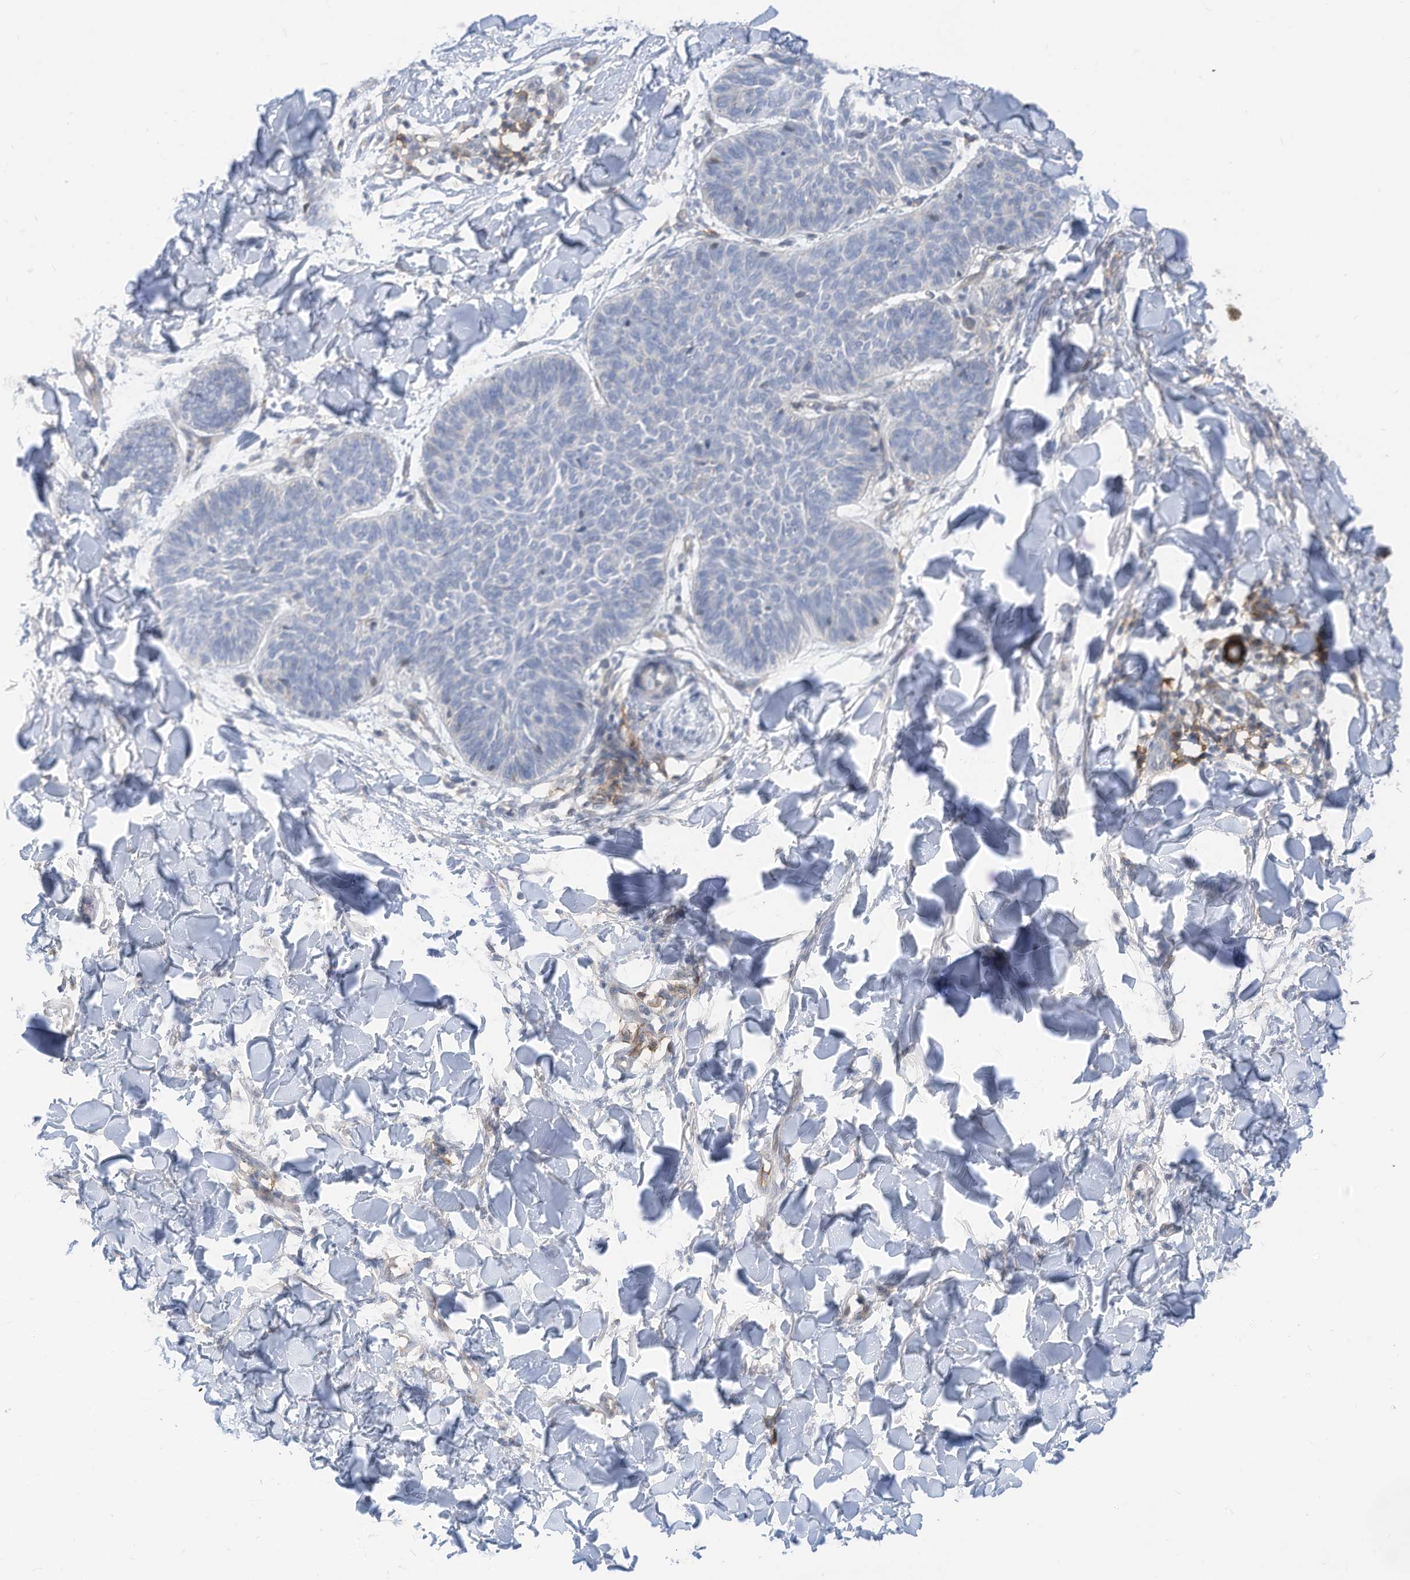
{"staining": {"intensity": "negative", "quantity": "none", "location": "none"}, "tissue": "skin cancer", "cell_type": "Tumor cells", "image_type": "cancer", "snomed": [{"axis": "morphology", "description": "Normal tissue, NOS"}, {"axis": "morphology", "description": "Basal cell carcinoma"}, {"axis": "topography", "description": "Skin"}], "caption": "The micrograph exhibits no staining of tumor cells in skin basal cell carcinoma.", "gene": "SLC1A5", "patient": {"sex": "male", "age": 50}}